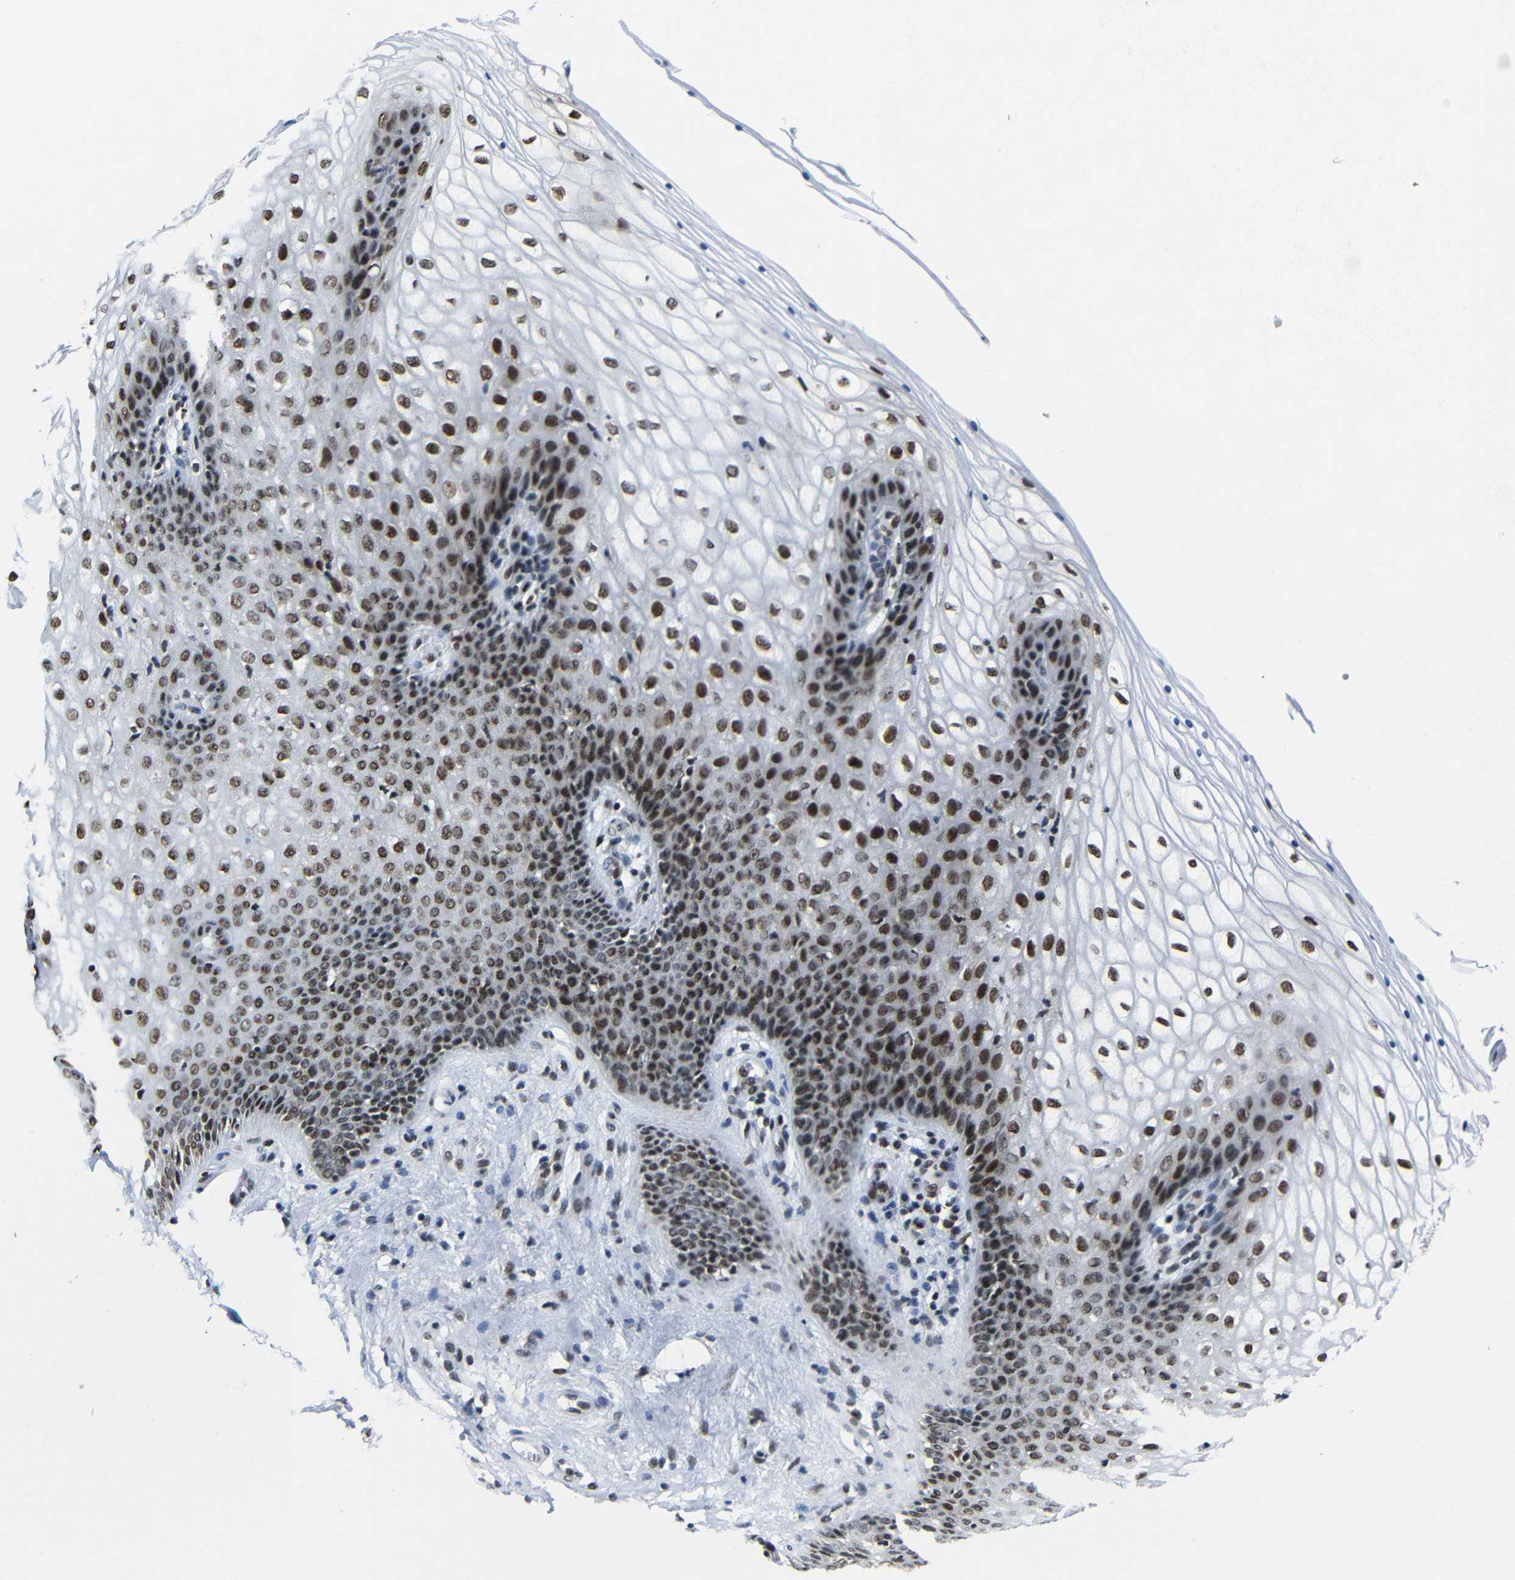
{"staining": {"intensity": "moderate", "quantity": ">75%", "location": "nuclear"}, "tissue": "vagina", "cell_type": "Squamous epithelial cells", "image_type": "normal", "snomed": [{"axis": "morphology", "description": "Normal tissue, NOS"}, {"axis": "topography", "description": "Vagina"}], "caption": "IHC photomicrograph of normal human vagina stained for a protein (brown), which shows medium levels of moderate nuclear staining in approximately >75% of squamous epithelial cells.", "gene": "PTBP1", "patient": {"sex": "female", "age": 34}}